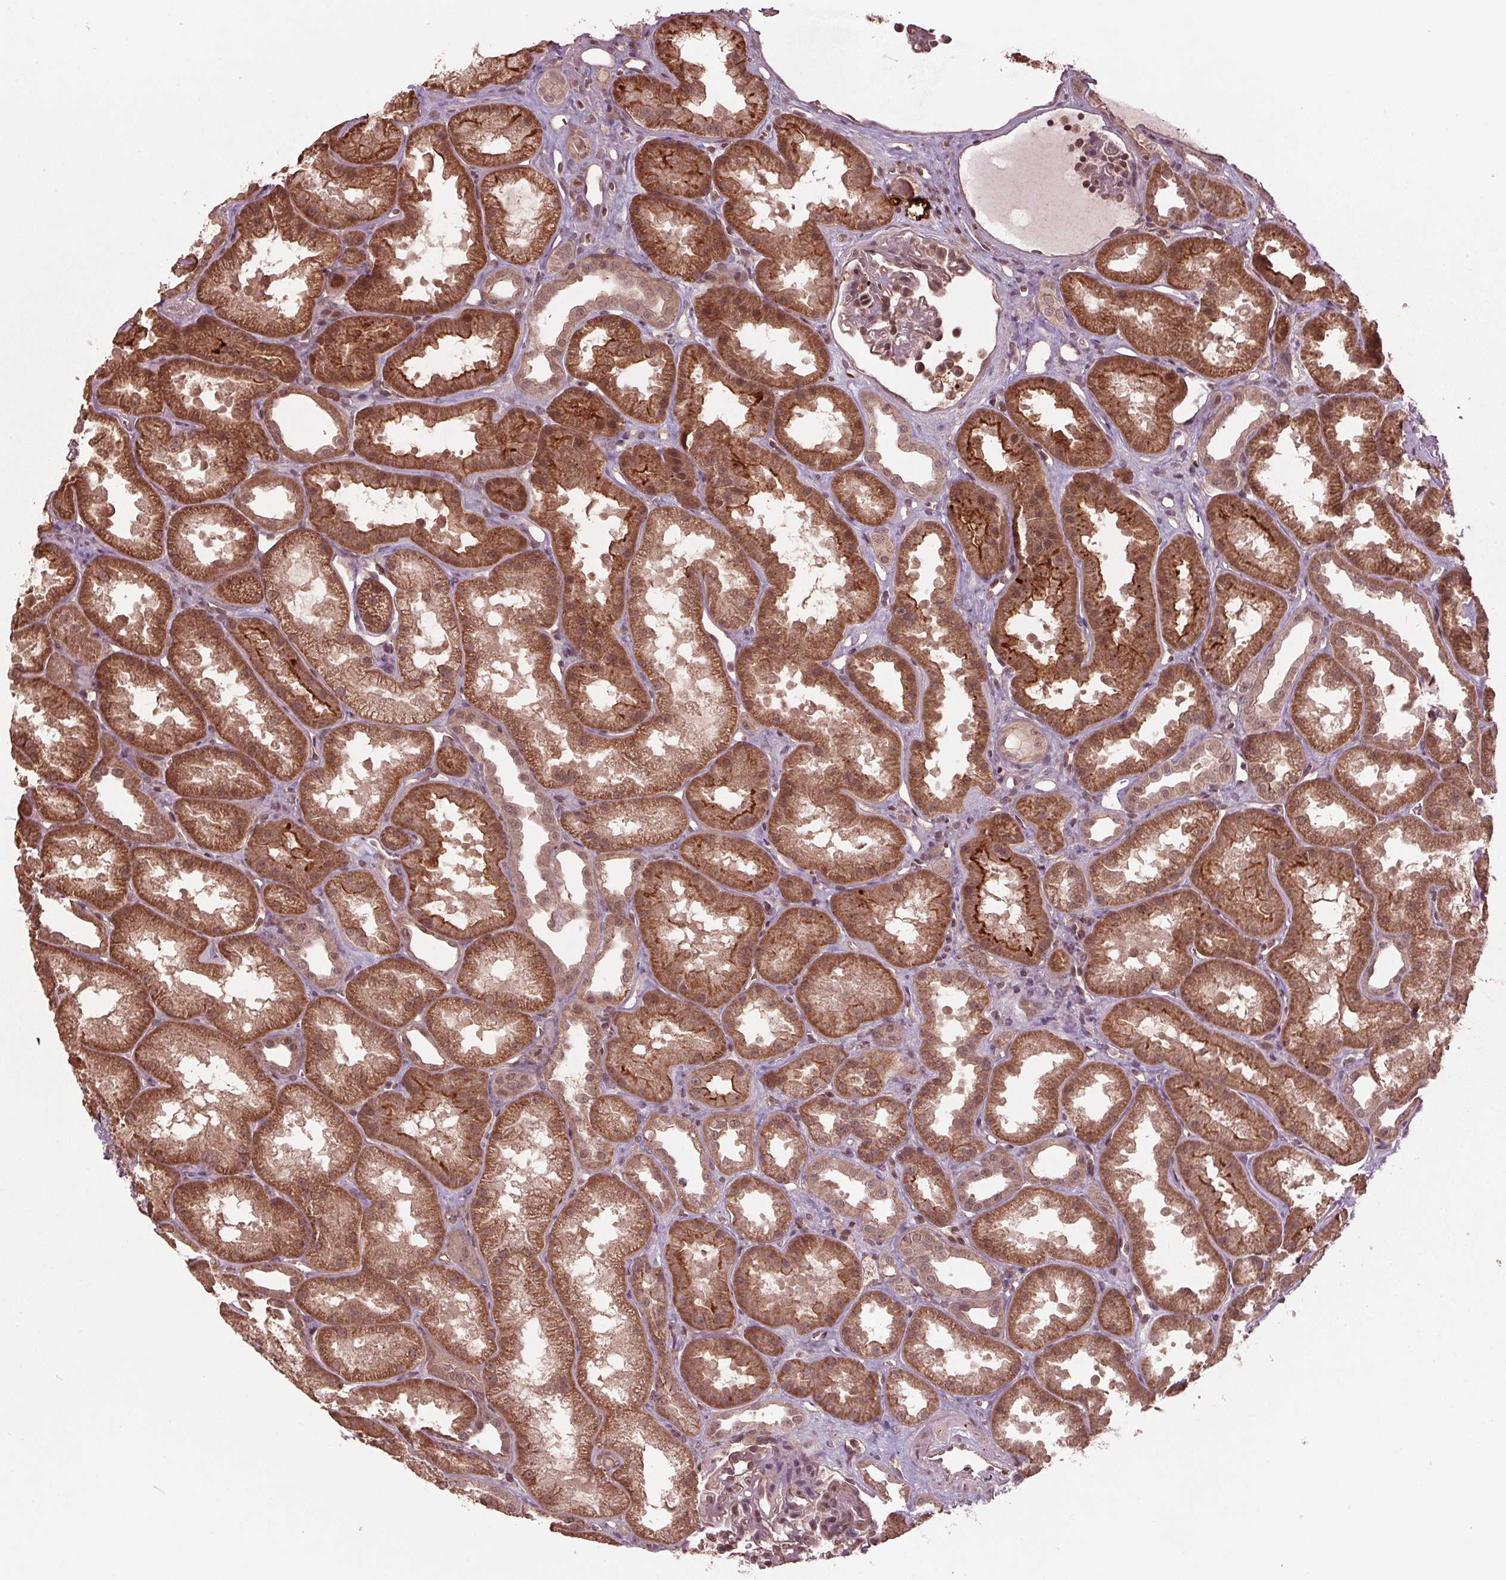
{"staining": {"intensity": "weak", "quantity": "25%-75%", "location": "cytoplasmic/membranous,nuclear"}, "tissue": "kidney", "cell_type": "Cells in glomeruli", "image_type": "normal", "snomed": [{"axis": "morphology", "description": "Normal tissue, NOS"}, {"axis": "topography", "description": "Kidney"}], "caption": "Normal kidney shows weak cytoplasmic/membranous,nuclear staining in about 25%-75% of cells in glomeruli, visualized by immunohistochemistry.", "gene": "BTBD1", "patient": {"sex": "male", "age": 61}}